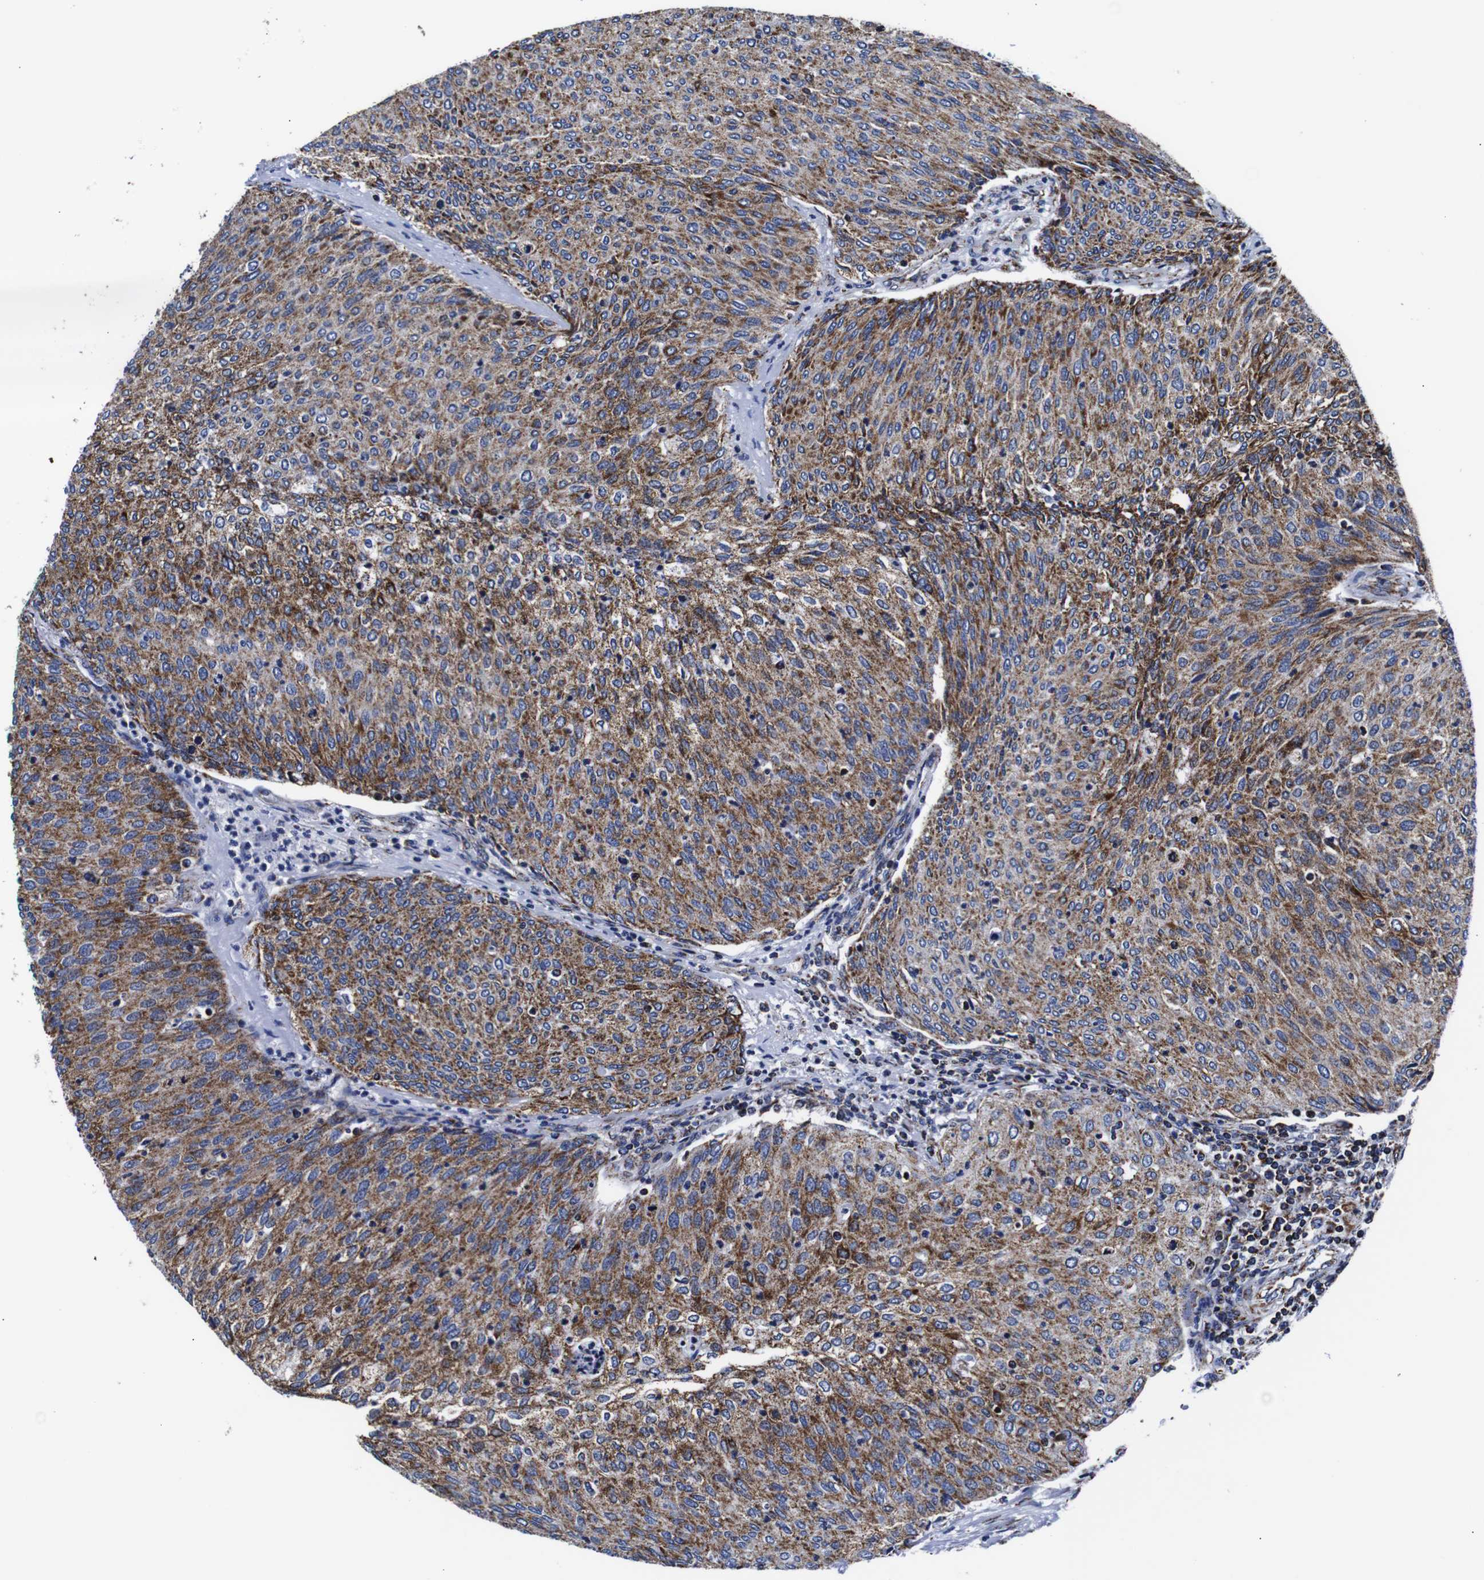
{"staining": {"intensity": "moderate", "quantity": ">75%", "location": "cytoplasmic/membranous"}, "tissue": "urothelial cancer", "cell_type": "Tumor cells", "image_type": "cancer", "snomed": [{"axis": "morphology", "description": "Urothelial carcinoma, Low grade"}, {"axis": "topography", "description": "Urinary bladder"}], "caption": "A photomicrograph showing moderate cytoplasmic/membranous staining in about >75% of tumor cells in urothelial cancer, as visualized by brown immunohistochemical staining.", "gene": "FKBP9", "patient": {"sex": "female", "age": 79}}